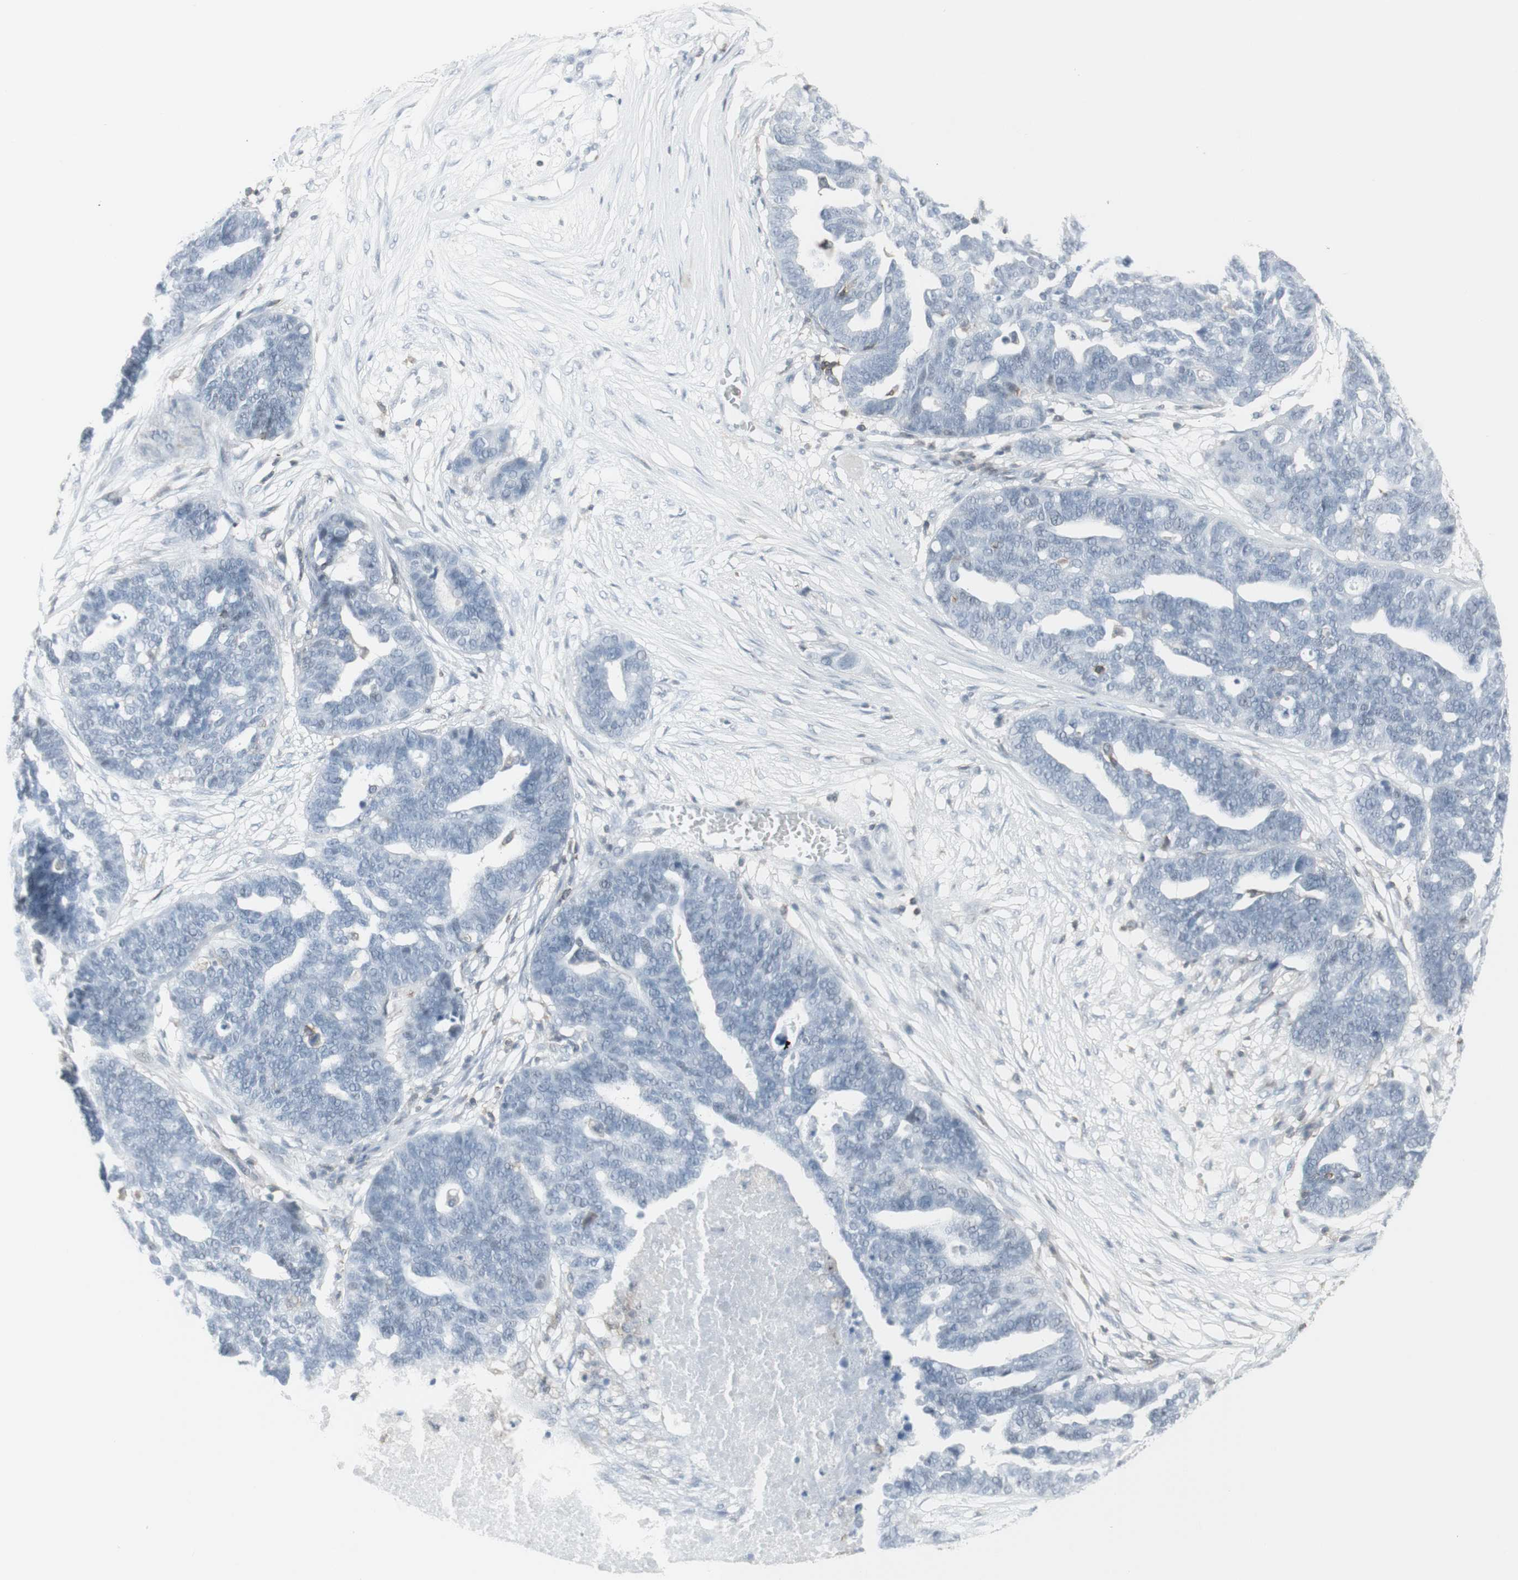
{"staining": {"intensity": "negative", "quantity": "none", "location": "none"}, "tissue": "ovarian cancer", "cell_type": "Tumor cells", "image_type": "cancer", "snomed": [{"axis": "morphology", "description": "Cystadenocarcinoma, serous, NOS"}, {"axis": "topography", "description": "Ovary"}], "caption": "The histopathology image exhibits no staining of tumor cells in serous cystadenocarcinoma (ovarian).", "gene": "NRG1", "patient": {"sex": "female", "age": 59}}